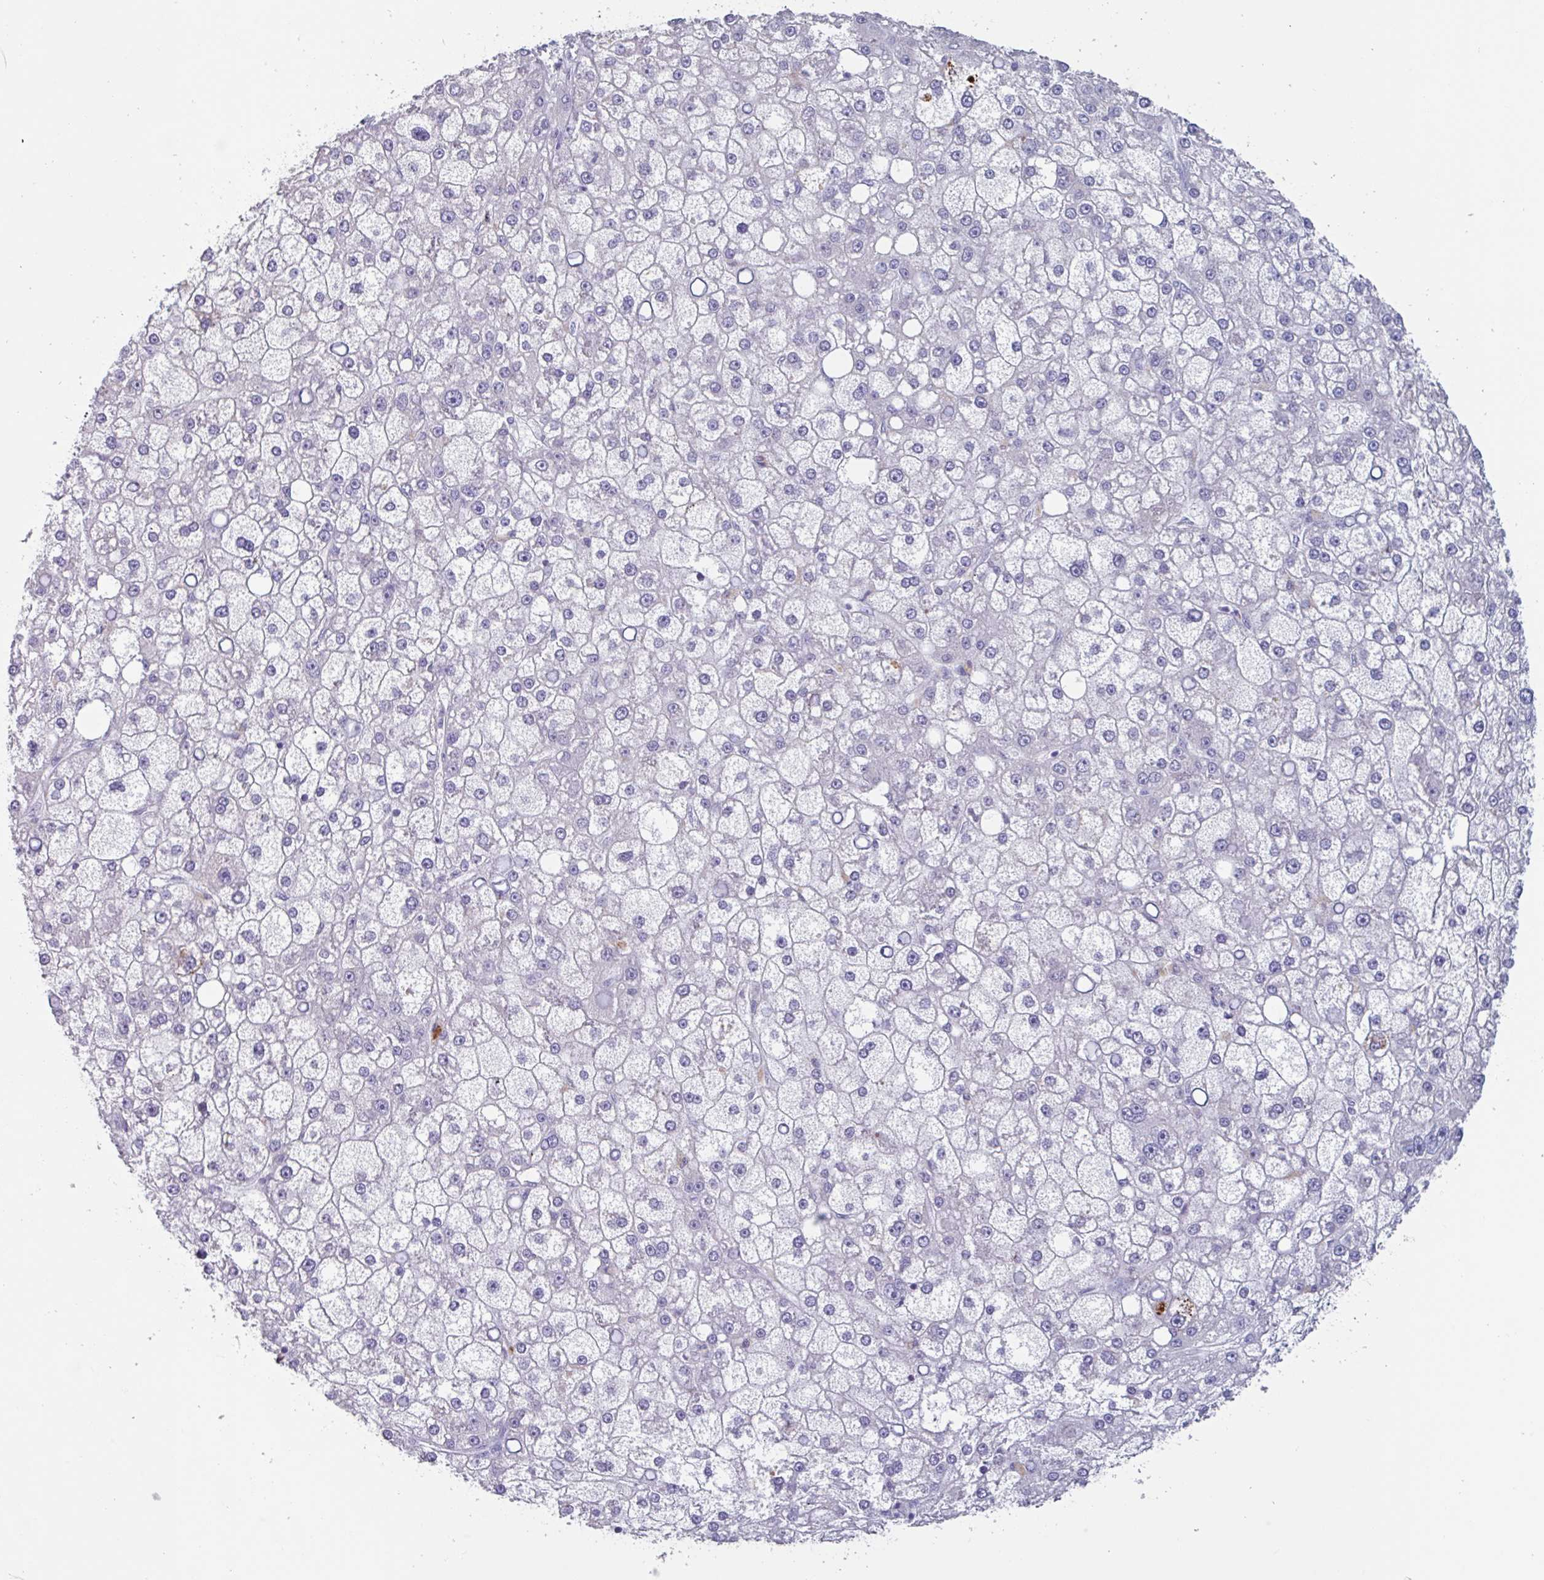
{"staining": {"intensity": "negative", "quantity": "none", "location": "none"}, "tissue": "liver cancer", "cell_type": "Tumor cells", "image_type": "cancer", "snomed": [{"axis": "morphology", "description": "Carcinoma, Hepatocellular, NOS"}, {"axis": "topography", "description": "Liver"}], "caption": "An IHC photomicrograph of liver cancer (hepatocellular carcinoma) is shown. There is no staining in tumor cells of liver cancer (hepatocellular carcinoma).", "gene": "OR2T10", "patient": {"sex": "male", "age": 67}}